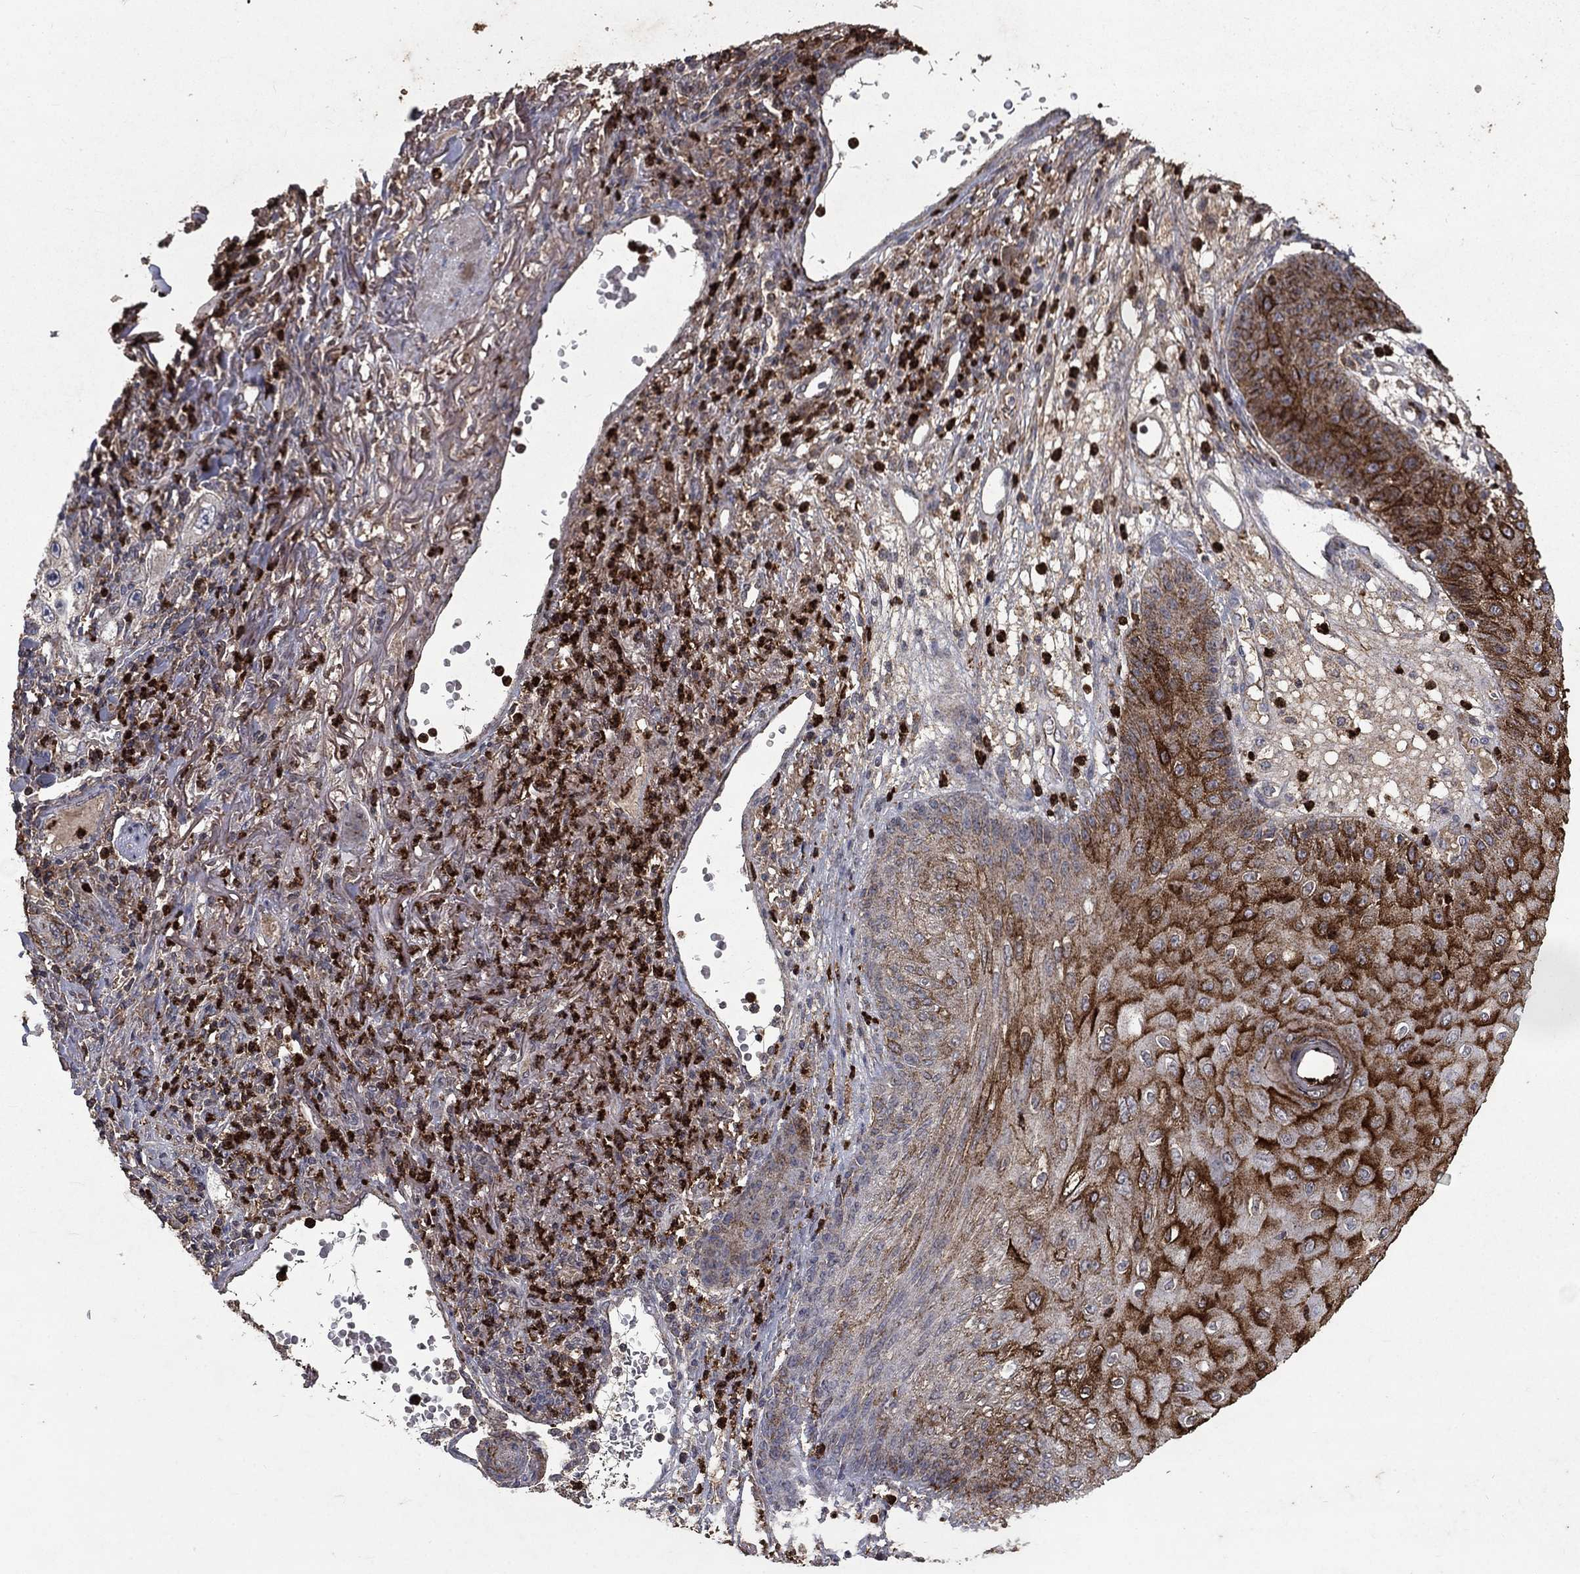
{"staining": {"intensity": "strong", "quantity": "<25%", "location": "cytoplasmic/membranous"}, "tissue": "skin cancer", "cell_type": "Tumor cells", "image_type": "cancer", "snomed": [{"axis": "morphology", "description": "Squamous cell carcinoma, NOS"}, {"axis": "topography", "description": "Skin"}], "caption": "This histopathology image shows skin squamous cell carcinoma stained with IHC to label a protein in brown. The cytoplasmic/membranous of tumor cells show strong positivity for the protein. Nuclei are counter-stained blue.", "gene": "CD24", "patient": {"sex": "male", "age": 82}}